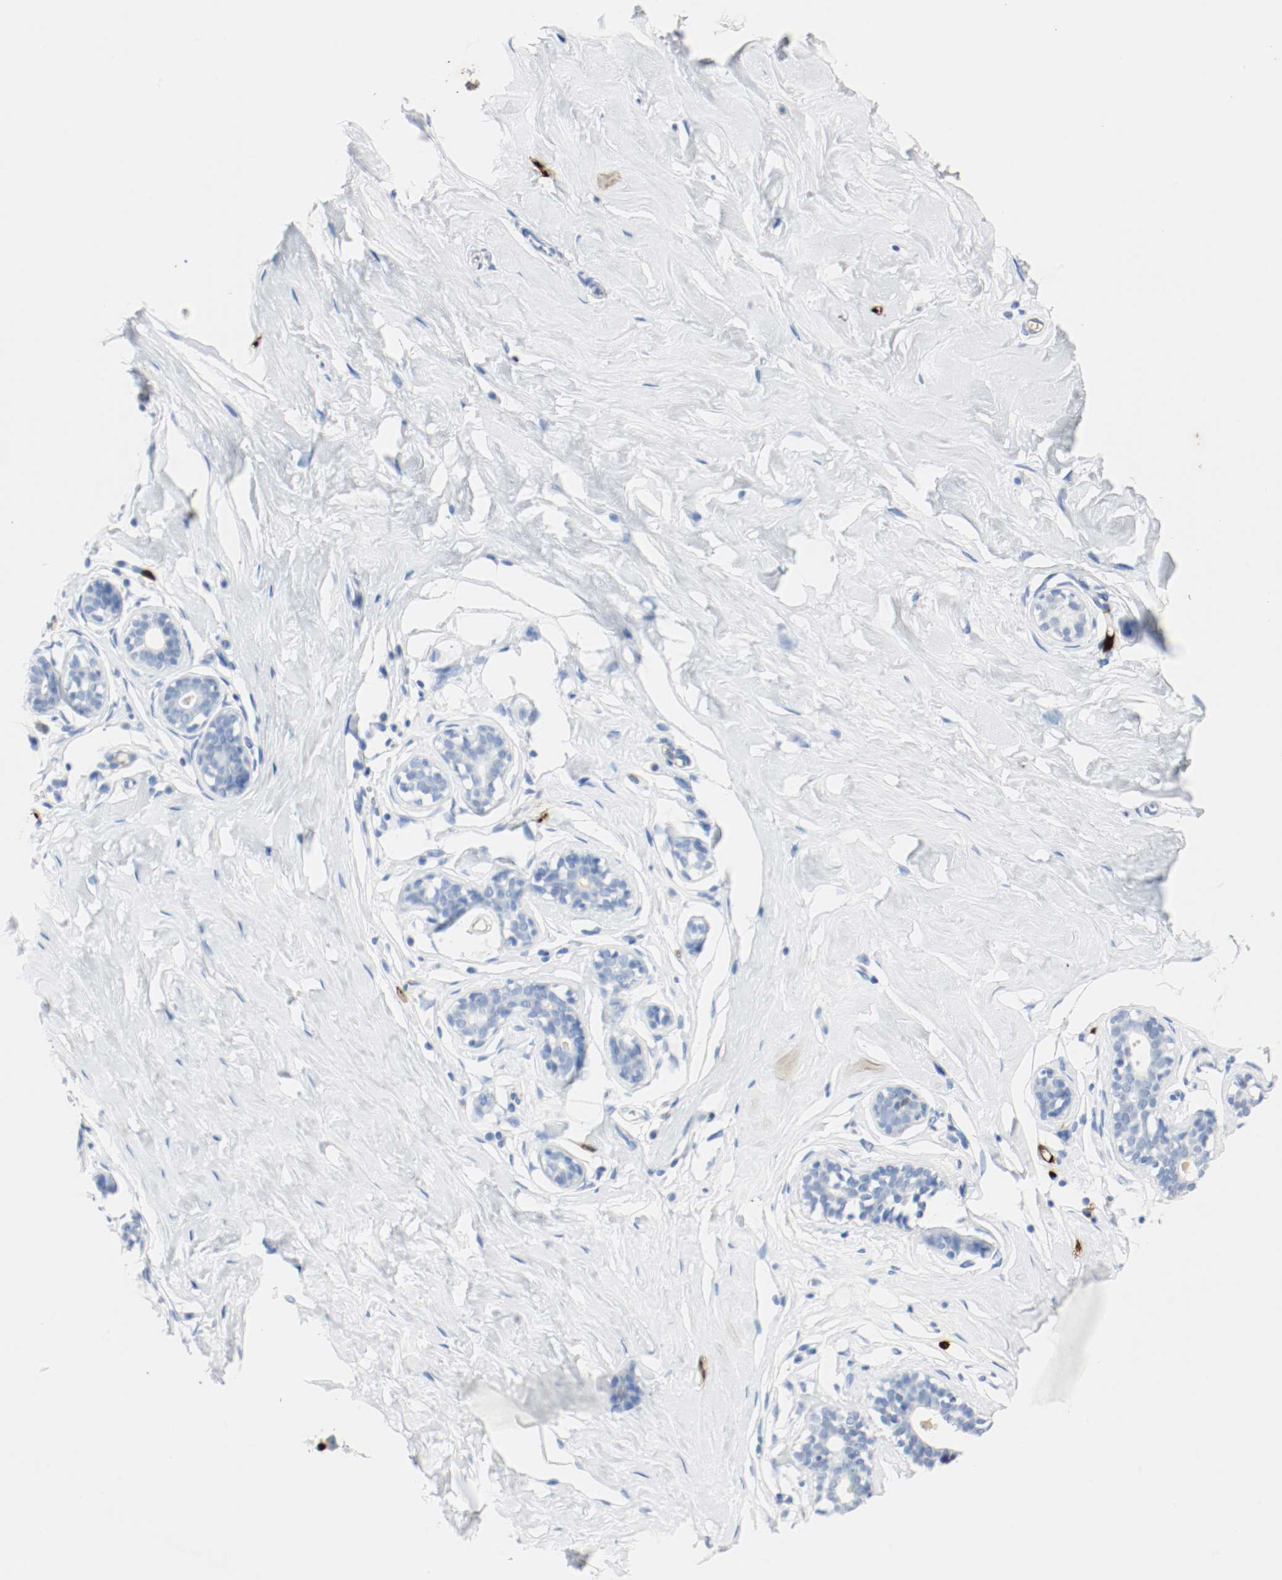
{"staining": {"intensity": "negative", "quantity": "none", "location": "none"}, "tissue": "breast", "cell_type": "Adipocytes", "image_type": "normal", "snomed": [{"axis": "morphology", "description": "Normal tissue, NOS"}, {"axis": "topography", "description": "Breast"}], "caption": "Breast stained for a protein using IHC displays no positivity adipocytes.", "gene": "S100A9", "patient": {"sex": "female", "age": 23}}